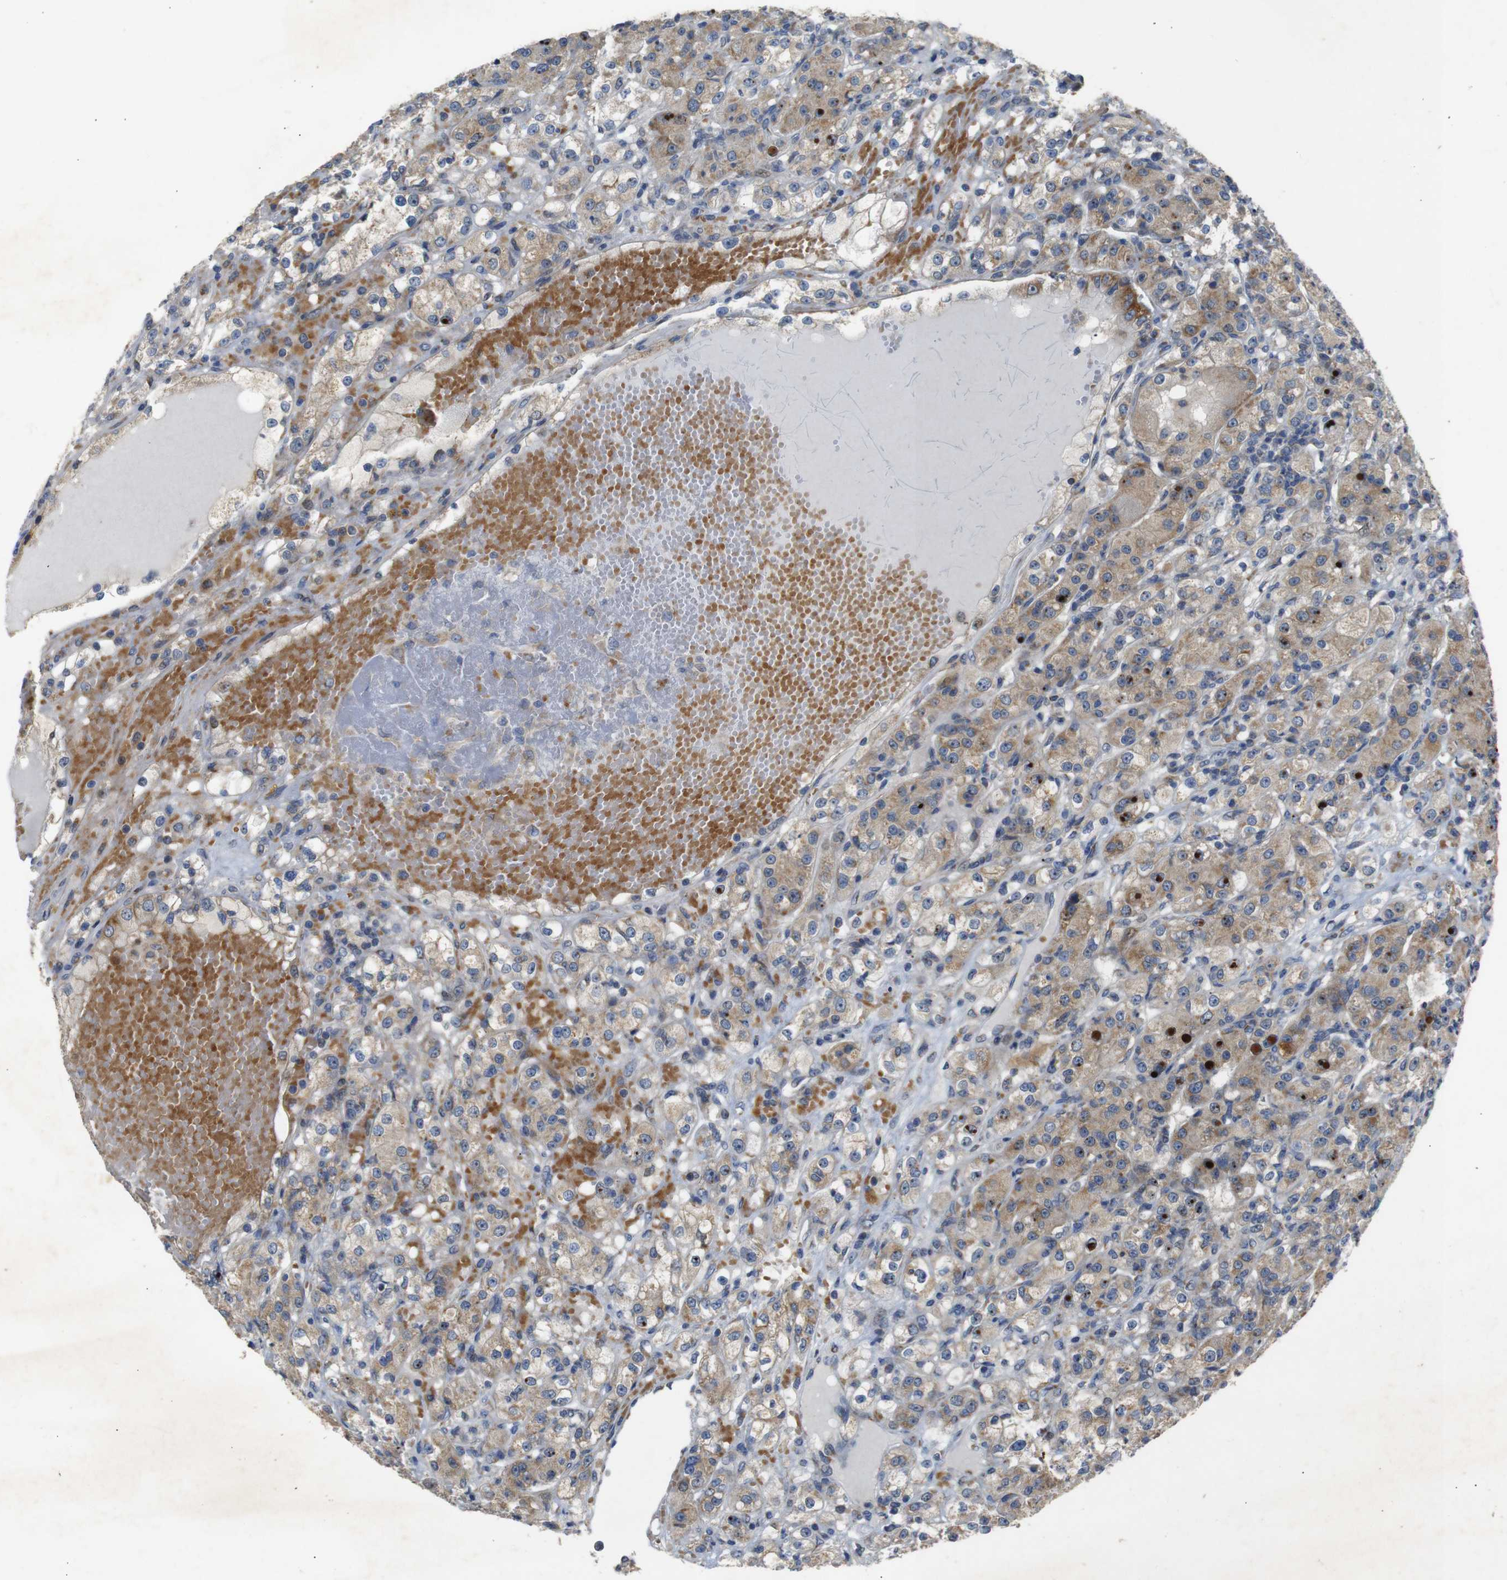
{"staining": {"intensity": "moderate", "quantity": ">75%", "location": "cytoplasmic/membranous"}, "tissue": "renal cancer", "cell_type": "Tumor cells", "image_type": "cancer", "snomed": [{"axis": "morphology", "description": "Normal tissue, NOS"}, {"axis": "morphology", "description": "Adenocarcinoma, NOS"}, {"axis": "topography", "description": "Kidney"}], "caption": "Moderate cytoplasmic/membranous protein staining is seen in approximately >75% of tumor cells in adenocarcinoma (renal).", "gene": "CHST10", "patient": {"sex": "male", "age": 61}}